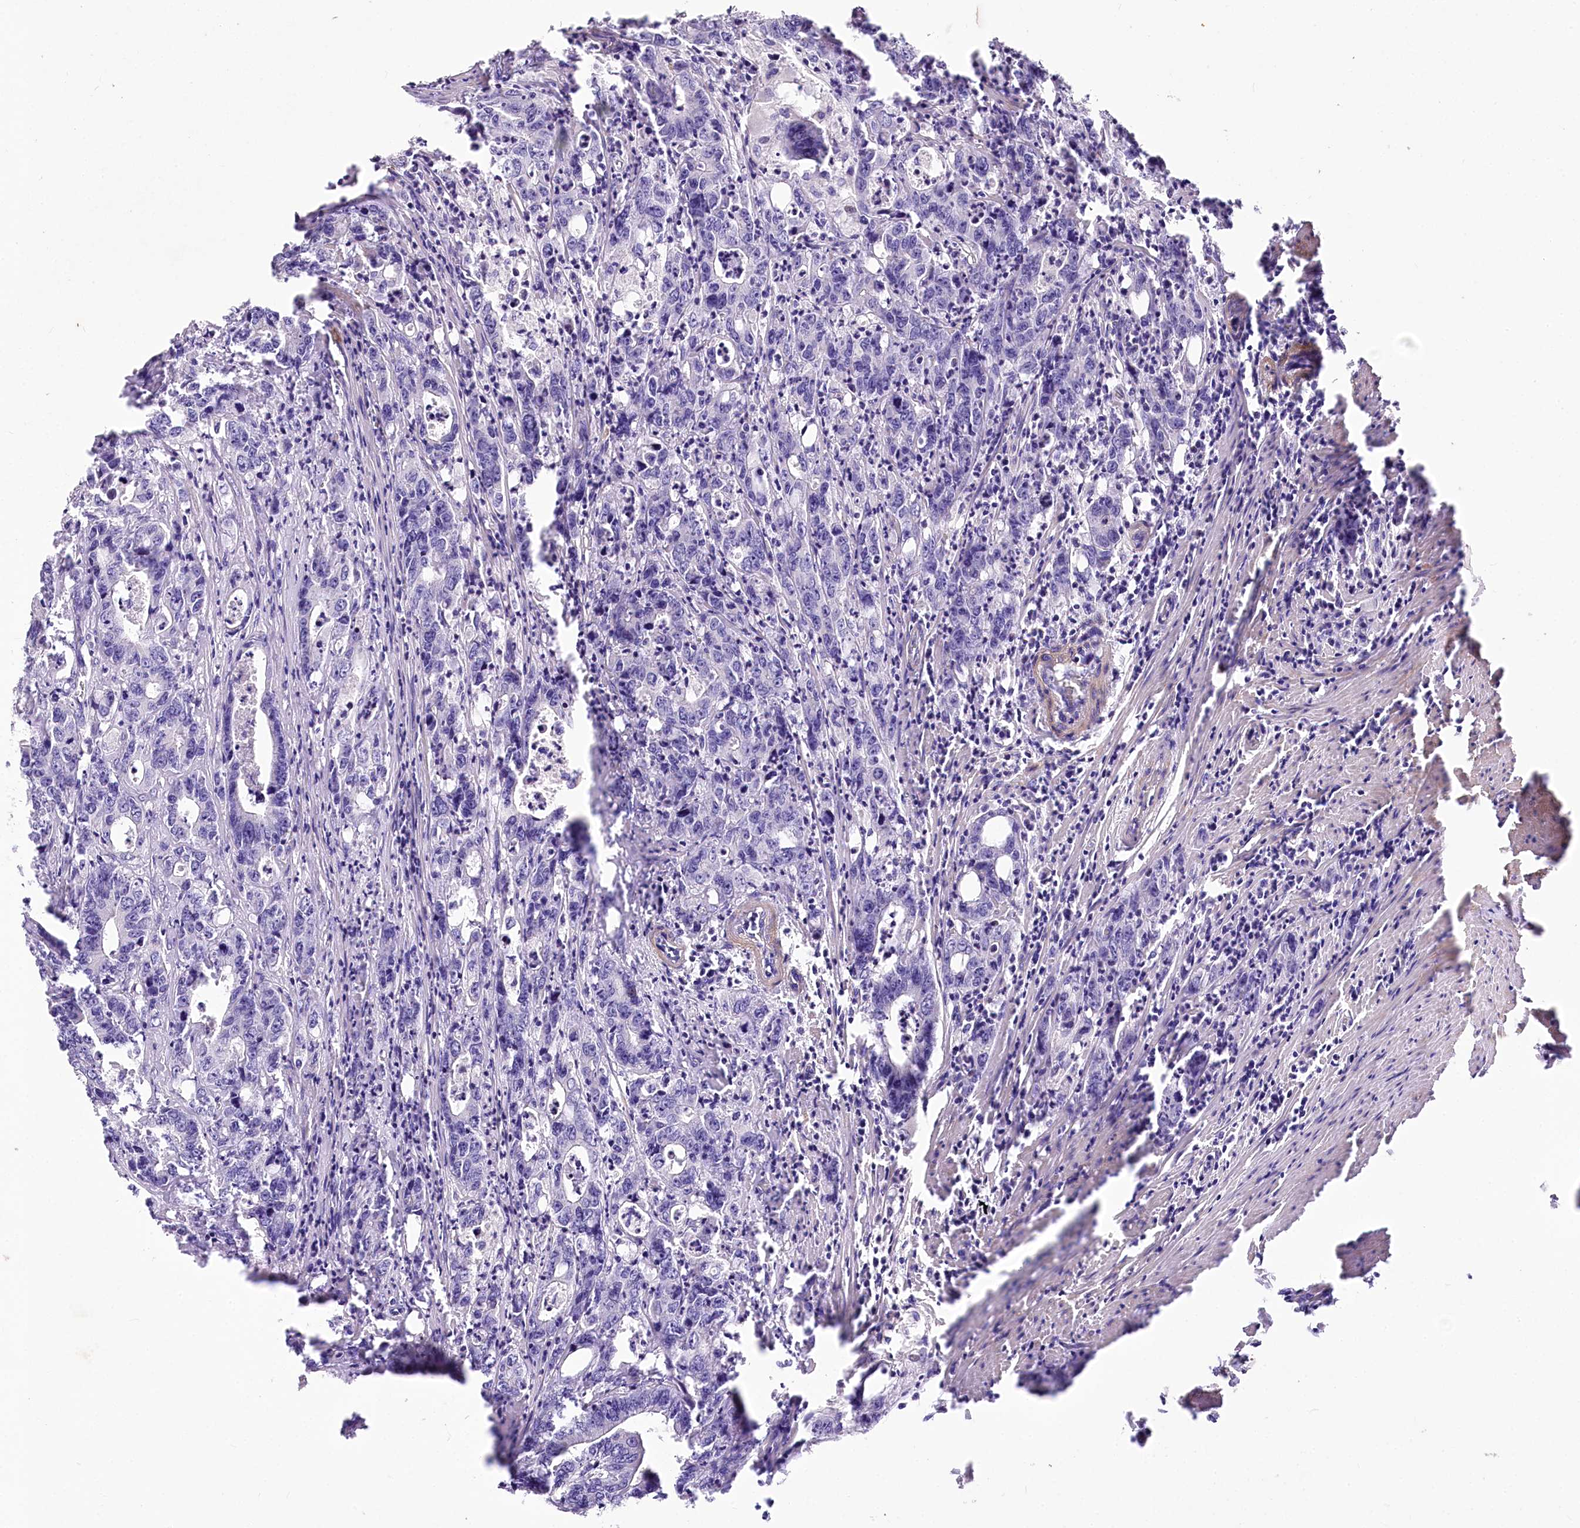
{"staining": {"intensity": "negative", "quantity": "none", "location": "none"}, "tissue": "colorectal cancer", "cell_type": "Tumor cells", "image_type": "cancer", "snomed": [{"axis": "morphology", "description": "Adenocarcinoma, NOS"}, {"axis": "topography", "description": "Colon"}], "caption": "High power microscopy image of an immunohistochemistry photomicrograph of adenocarcinoma (colorectal), revealing no significant expression in tumor cells.", "gene": "RDH16", "patient": {"sex": "female", "age": 75}}